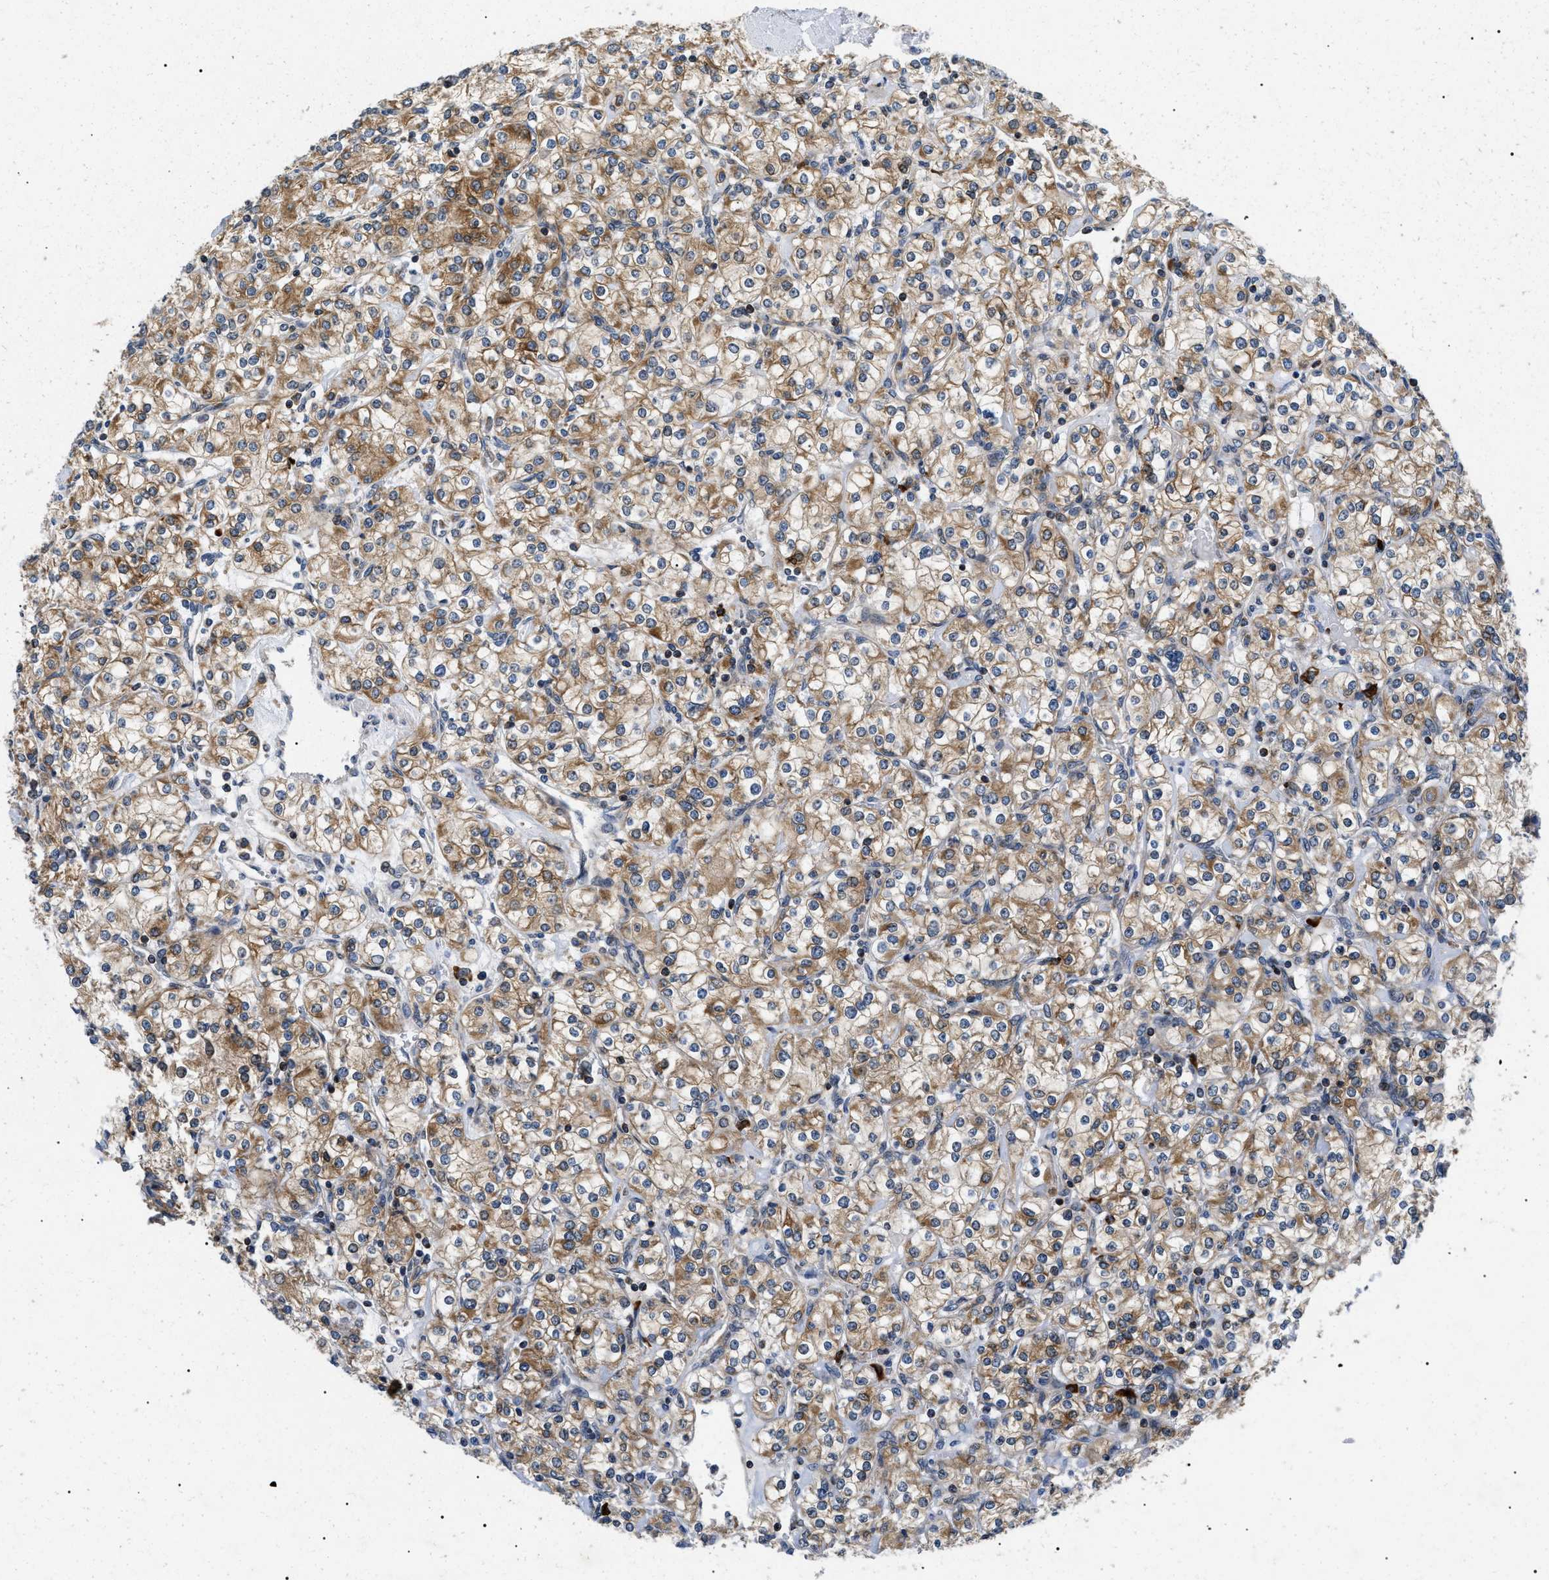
{"staining": {"intensity": "moderate", "quantity": ">75%", "location": "cytoplasmic/membranous"}, "tissue": "renal cancer", "cell_type": "Tumor cells", "image_type": "cancer", "snomed": [{"axis": "morphology", "description": "Adenocarcinoma, NOS"}, {"axis": "topography", "description": "Kidney"}], "caption": "Immunohistochemical staining of renal cancer exhibits medium levels of moderate cytoplasmic/membranous positivity in about >75% of tumor cells.", "gene": "DERL1", "patient": {"sex": "male", "age": 77}}